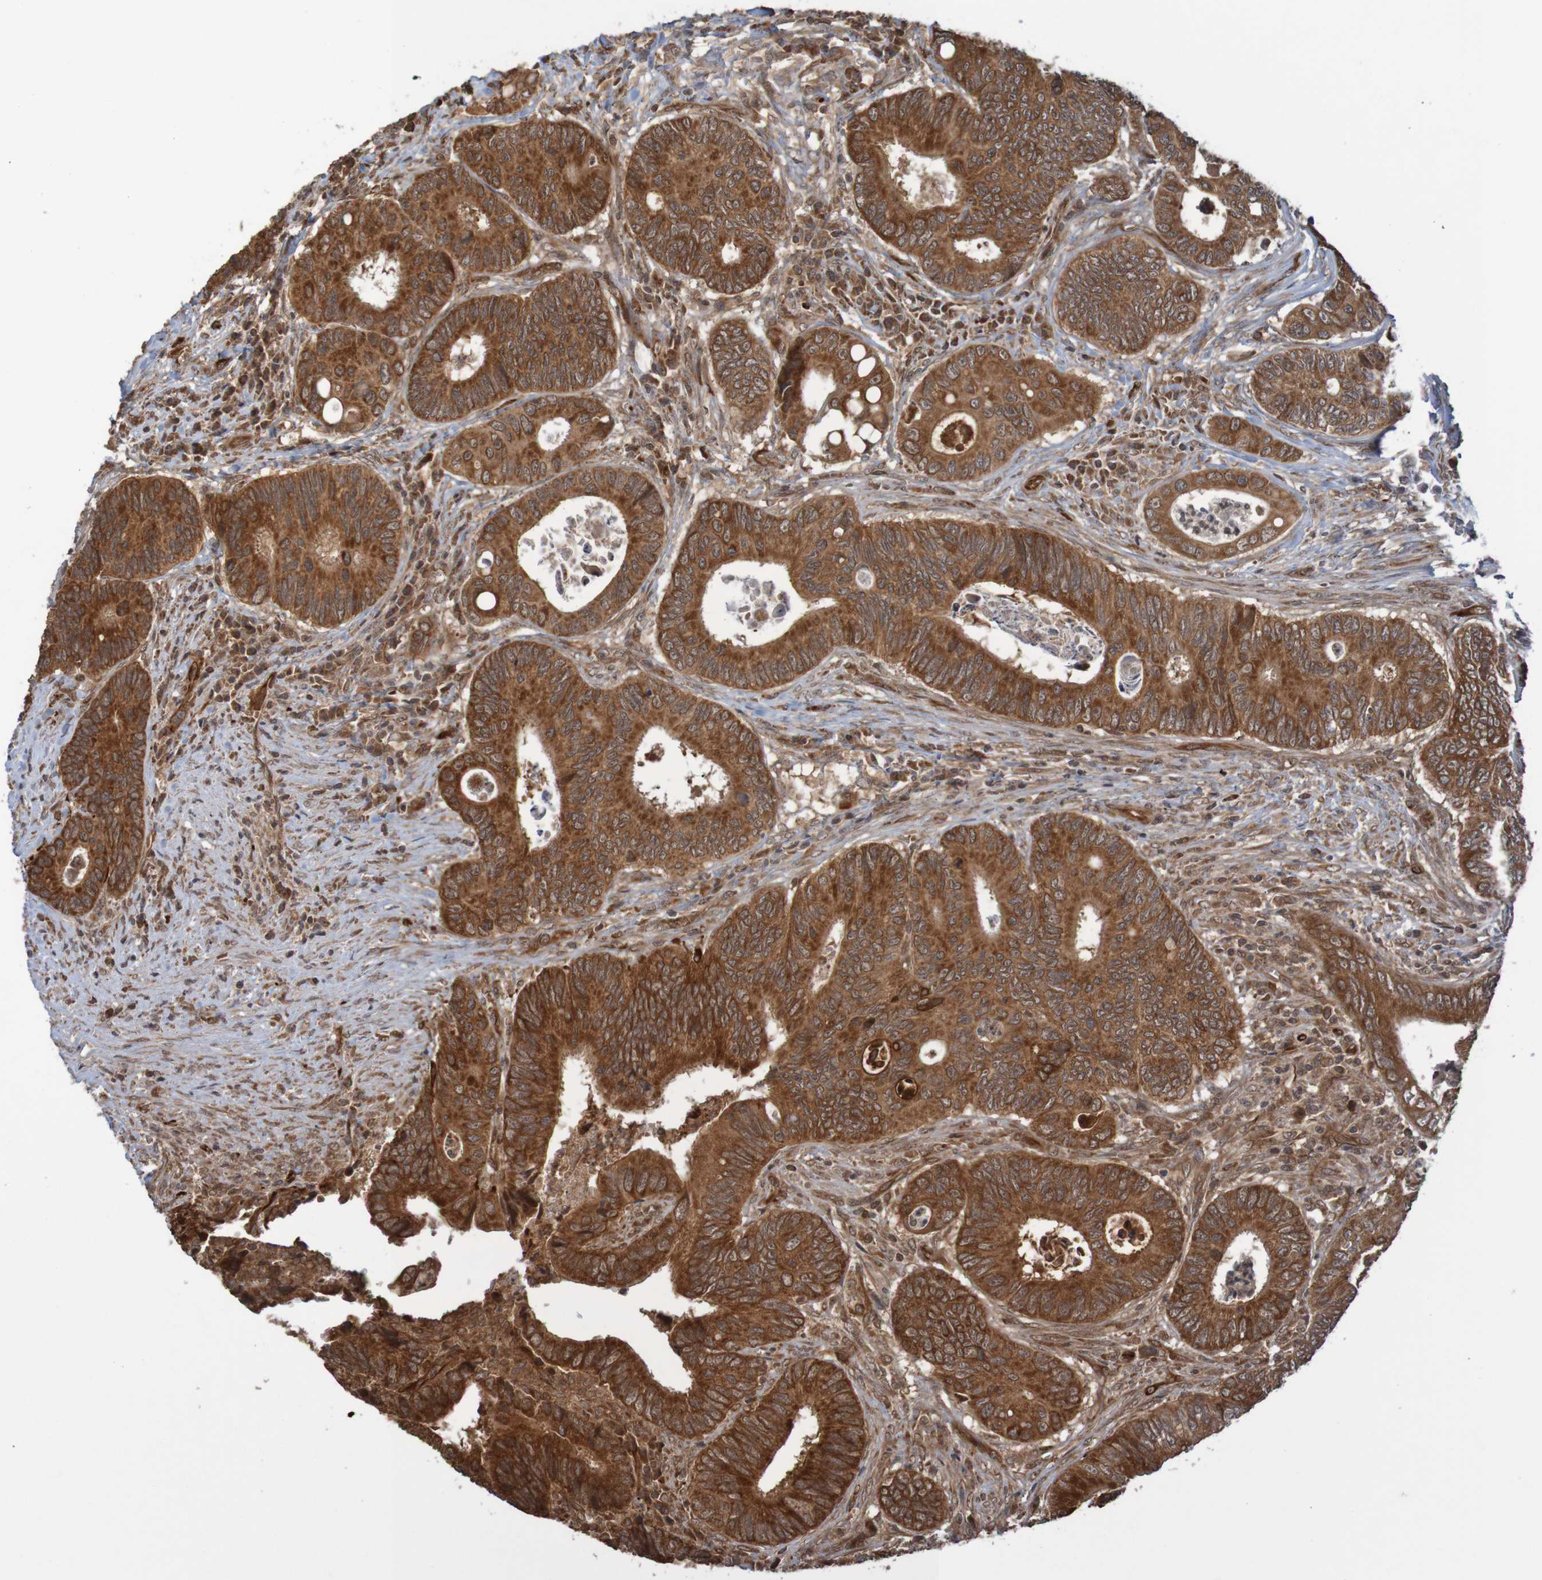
{"staining": {"intensity": "strong", "quantity": ">75%", "location": "cytoplasmic/membranous"}, "tissue": "colorectal cancer", "cell_type": "Tumor cells", "image_type": "cancer", "snomed": [{"axis": "morphology", "description": "Inflammation, NOS"}, {"axis": "morphology", "description": "Adenocarcinoma, NOS"}, {"axis": "topography", "description": "Colon"}], "caption": "Protein expression analysis of human adenocarcinoma (colorectal) reveals strong cytoplasmic/membranous expression in approximately >75% of tumor cells. (DAB (3,3'-diaminobenzidine) IHC with brightfield microscopy, high magnification).", "gene": "MRPL52", "patient": {"sex": "male", "age": 72}}